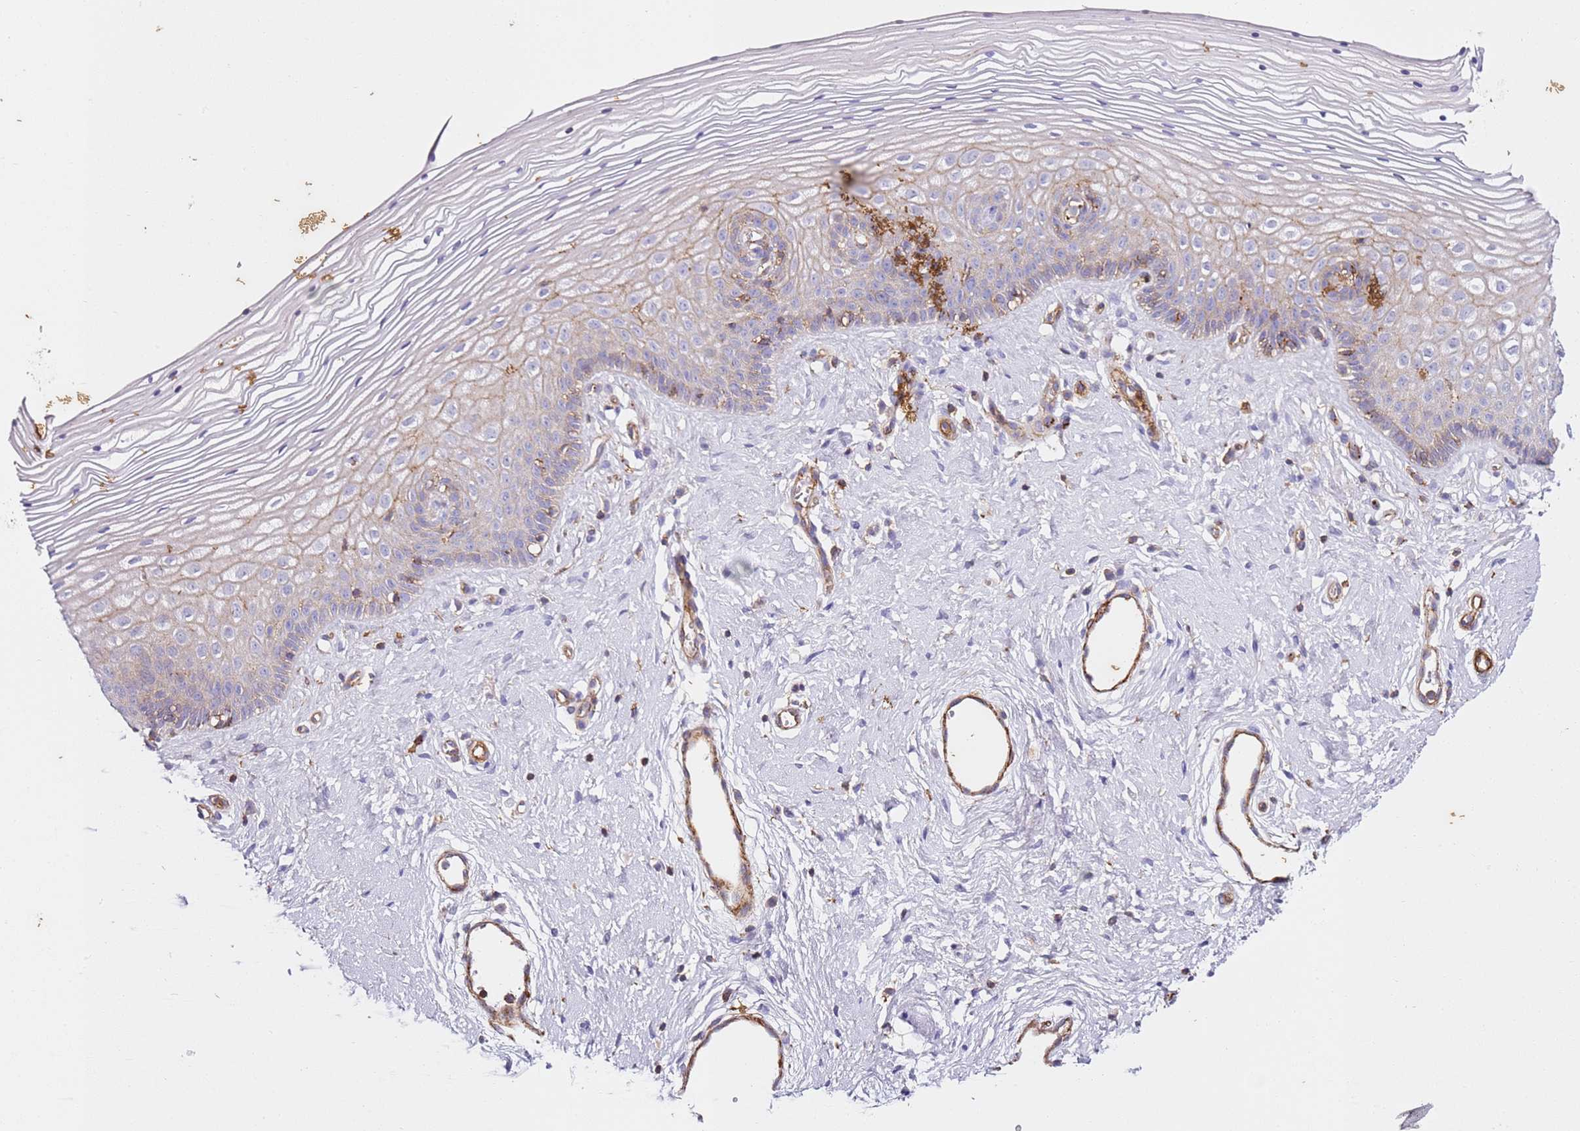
{"staining": {"intensity": "weak", "quantity": "<25%", "location": "cytoplasmic/membranous"}, "tissue": "vagina", "cell_type": "Squamous epithelial cells", "image_type": "normal", "snomed": [{"axis": "morphology", "description": "Normal tissue, NOS"}, {"axis": "topography", "description": "Vagina"}], "caption": "Immunohistochemistry micrograph of benign vagina: vagina stained with DAB reveals no significant protein positivity in squamous epithelial cells.", "gene": "ZNF671", "patient": {"sex": "female", "age": 46}}